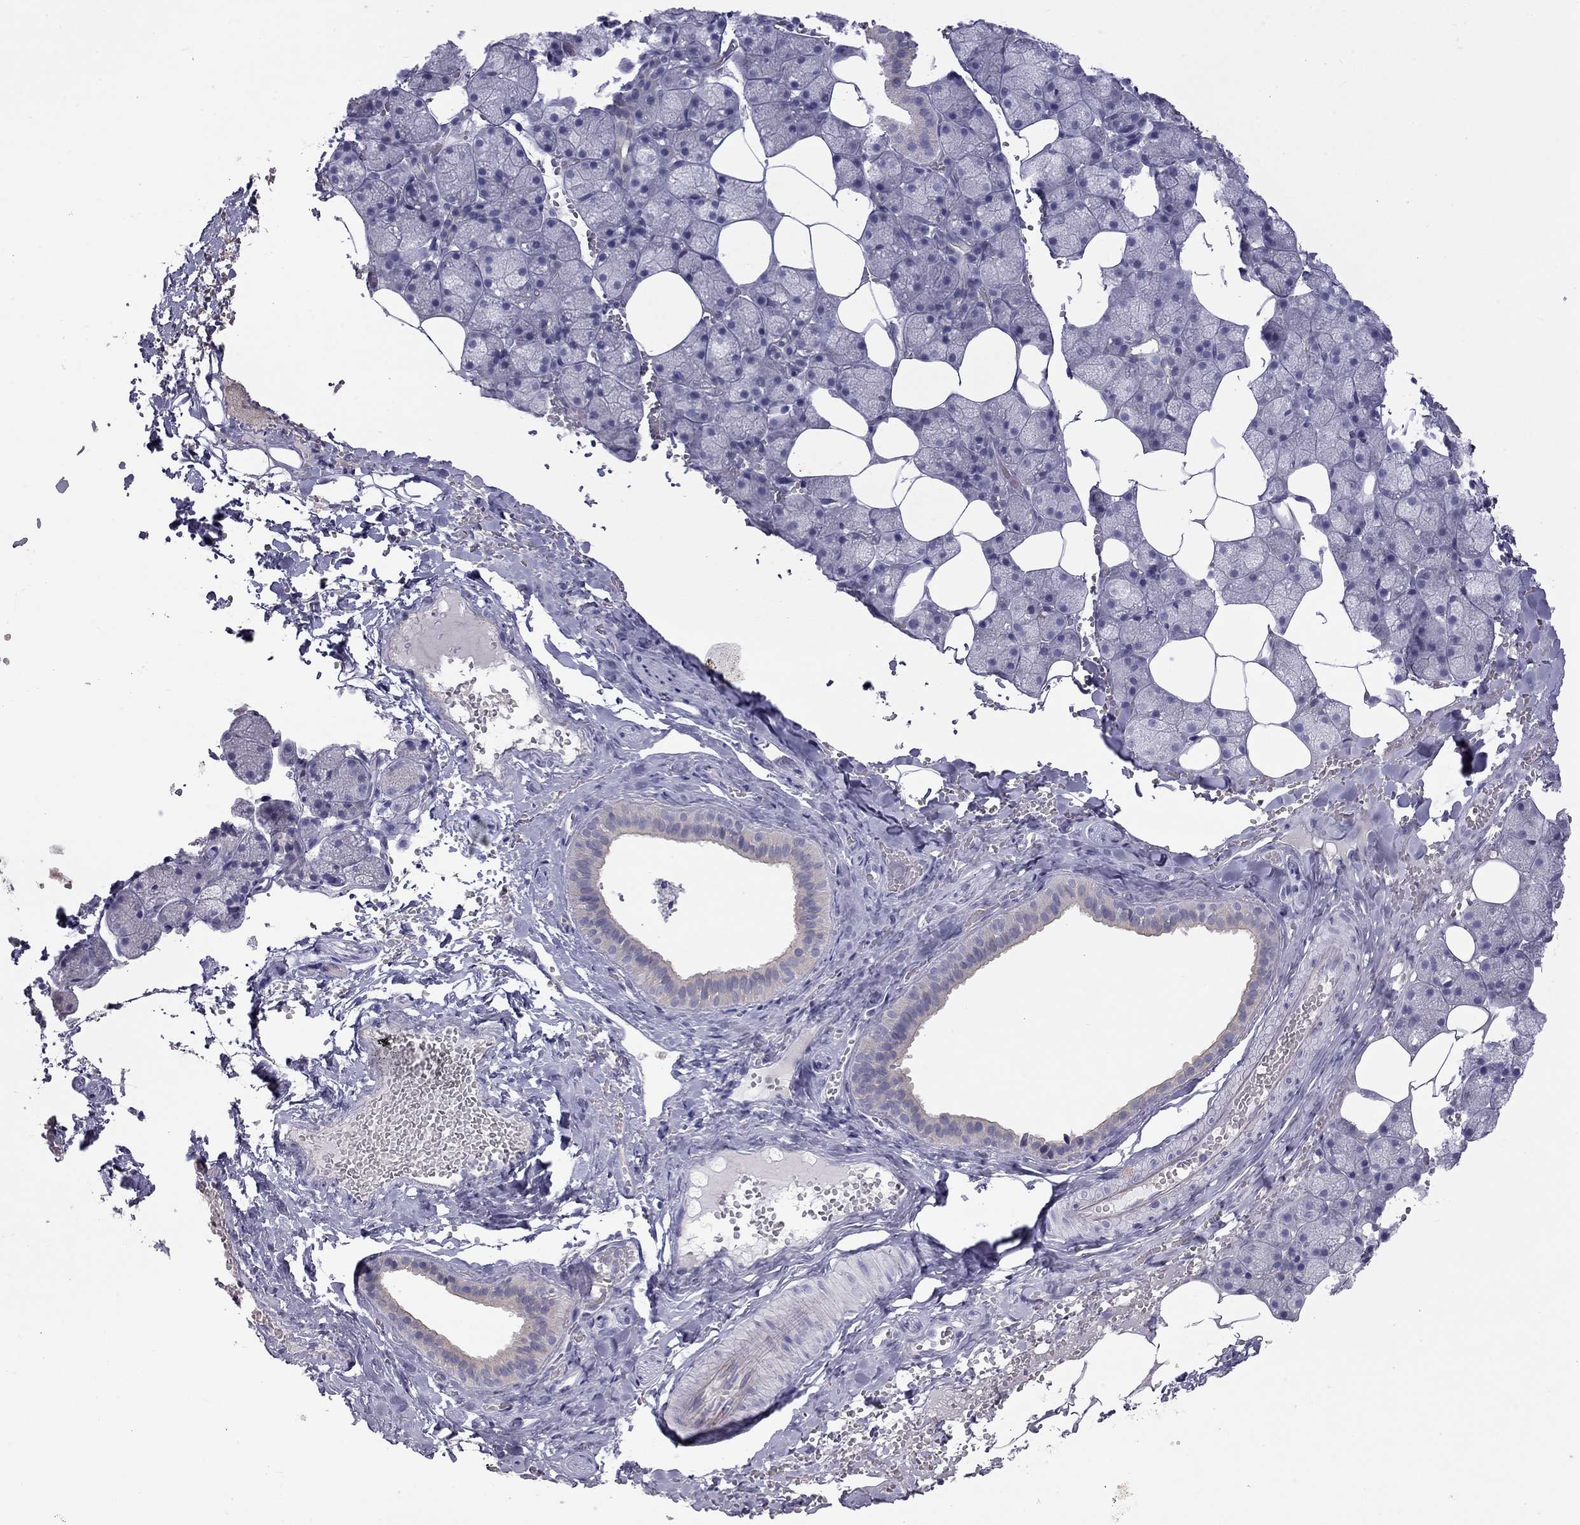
{"staining": {"intensity": "negative", "quantity": "none", "location": "none"}, "tissue": "salivary gland", "cell_type": "Glandular cells", "image_type": "normal", "snomed": [{"axis": "morphology", "description": "Normal tissue, NOS"}, {"axis": "topography", "description": "Salivary gland"}], "caption": "The photomicrograph reveals no significant staining in glandular cells of salivary gland.", "gene": "TDRD6", "patient": {"sex": "male", "age": 38}}